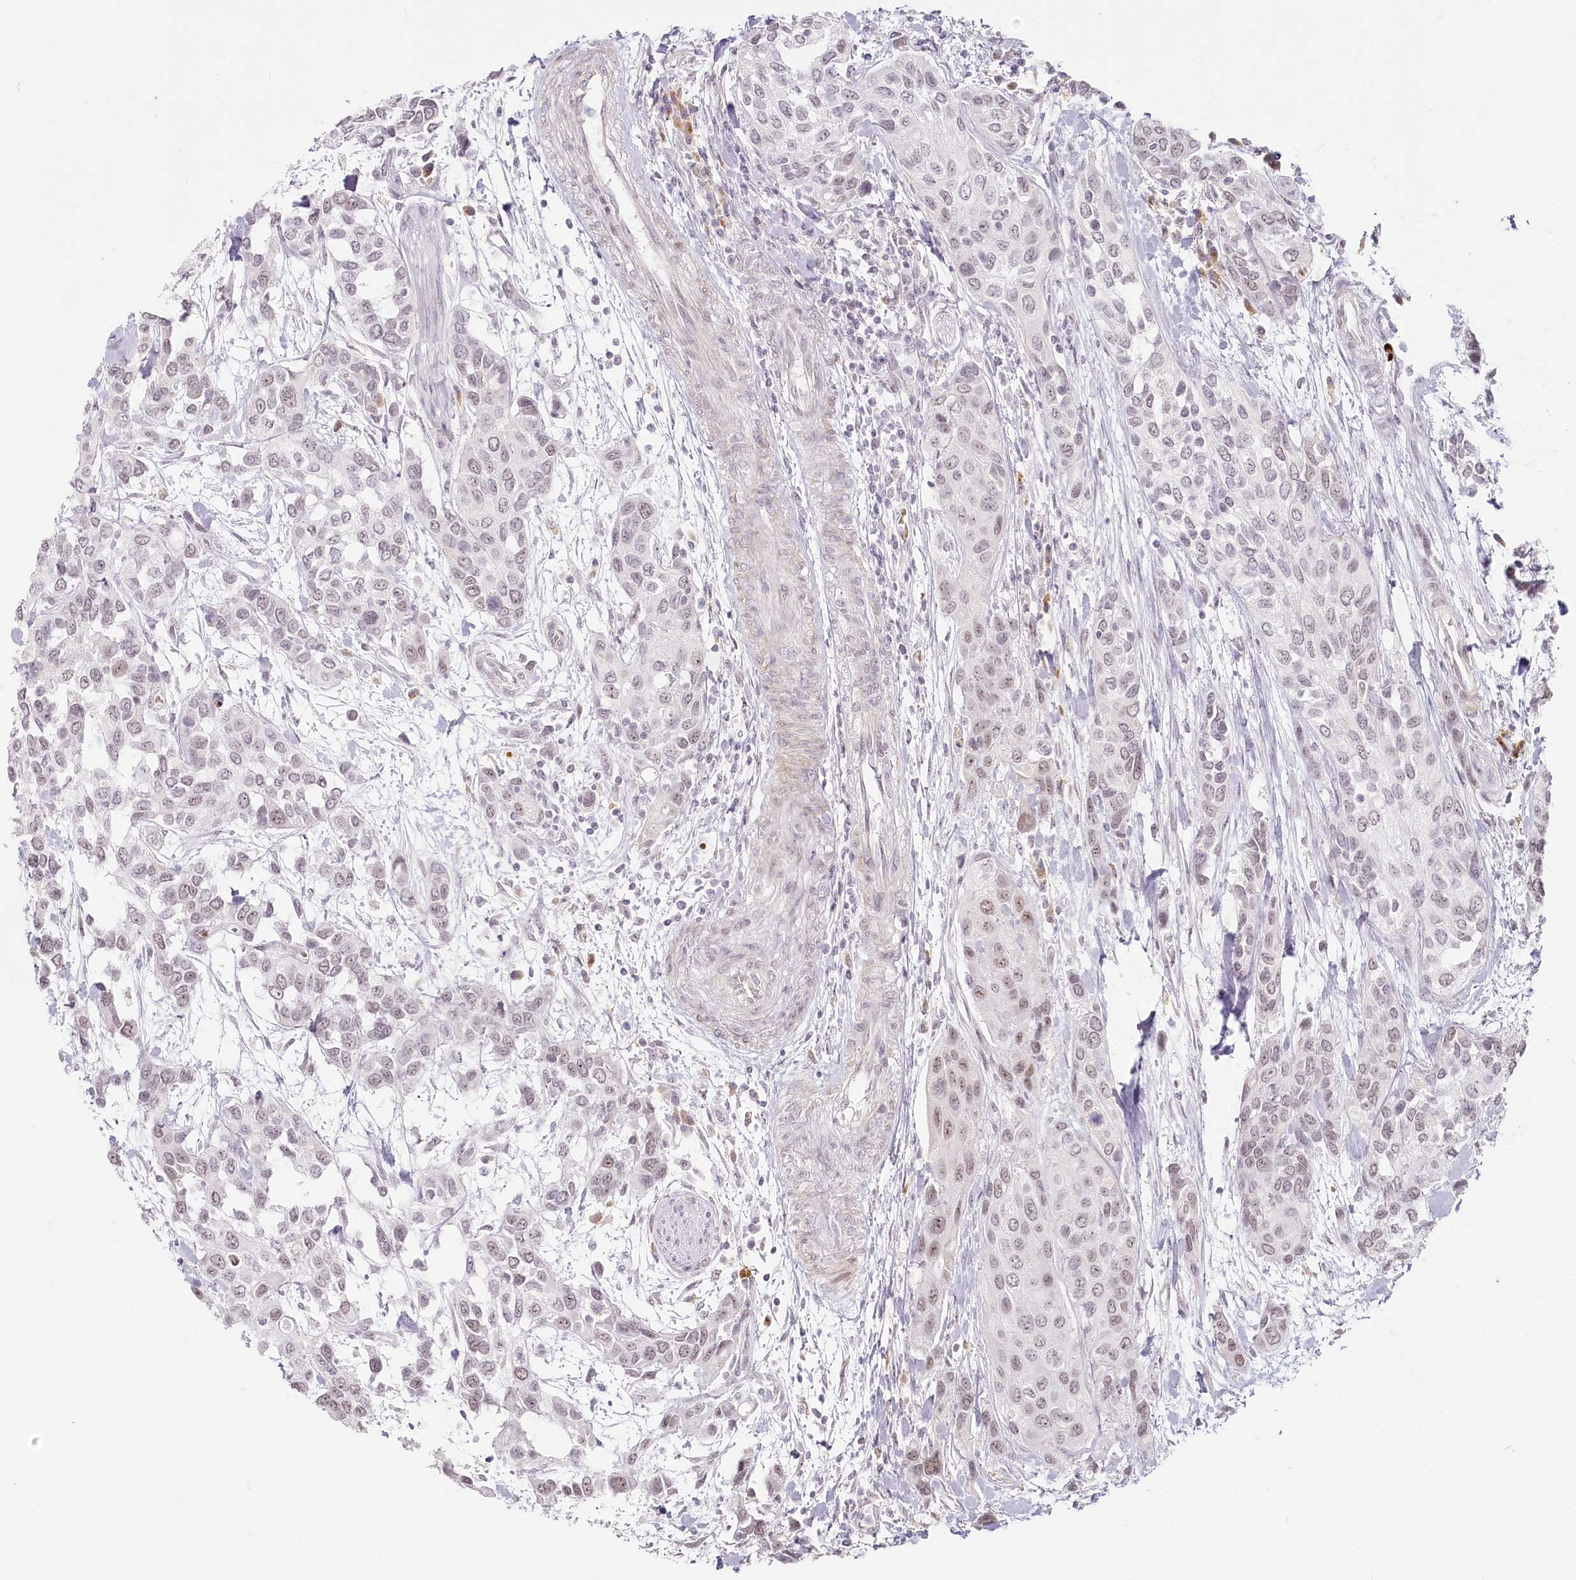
{"staining": {"intensity": "weak", "quantity": "25%-75%", "location": "nuclear"}, "tissue": "urothelial cancer", "cell_type": "Tumor cells", "image_type": "cancer", "snomed": [{"axis": "morphology", "description": "Normal tissue, NOS"}, {"axis": "morphology", "description": "Urothelial carcinoma, High grade"}, {"axis": "topography", "description": "Vascular tissue"}, {"axis": "topography", "description": "Urinary bladder"}], "caption": "A low amount of weak nuclear staining is identified in about 25%-75% of tumor cells in urothelial cancer tissue.", "gene": "EXOSC7", "patient": {"sex": "female", "age": 56}}